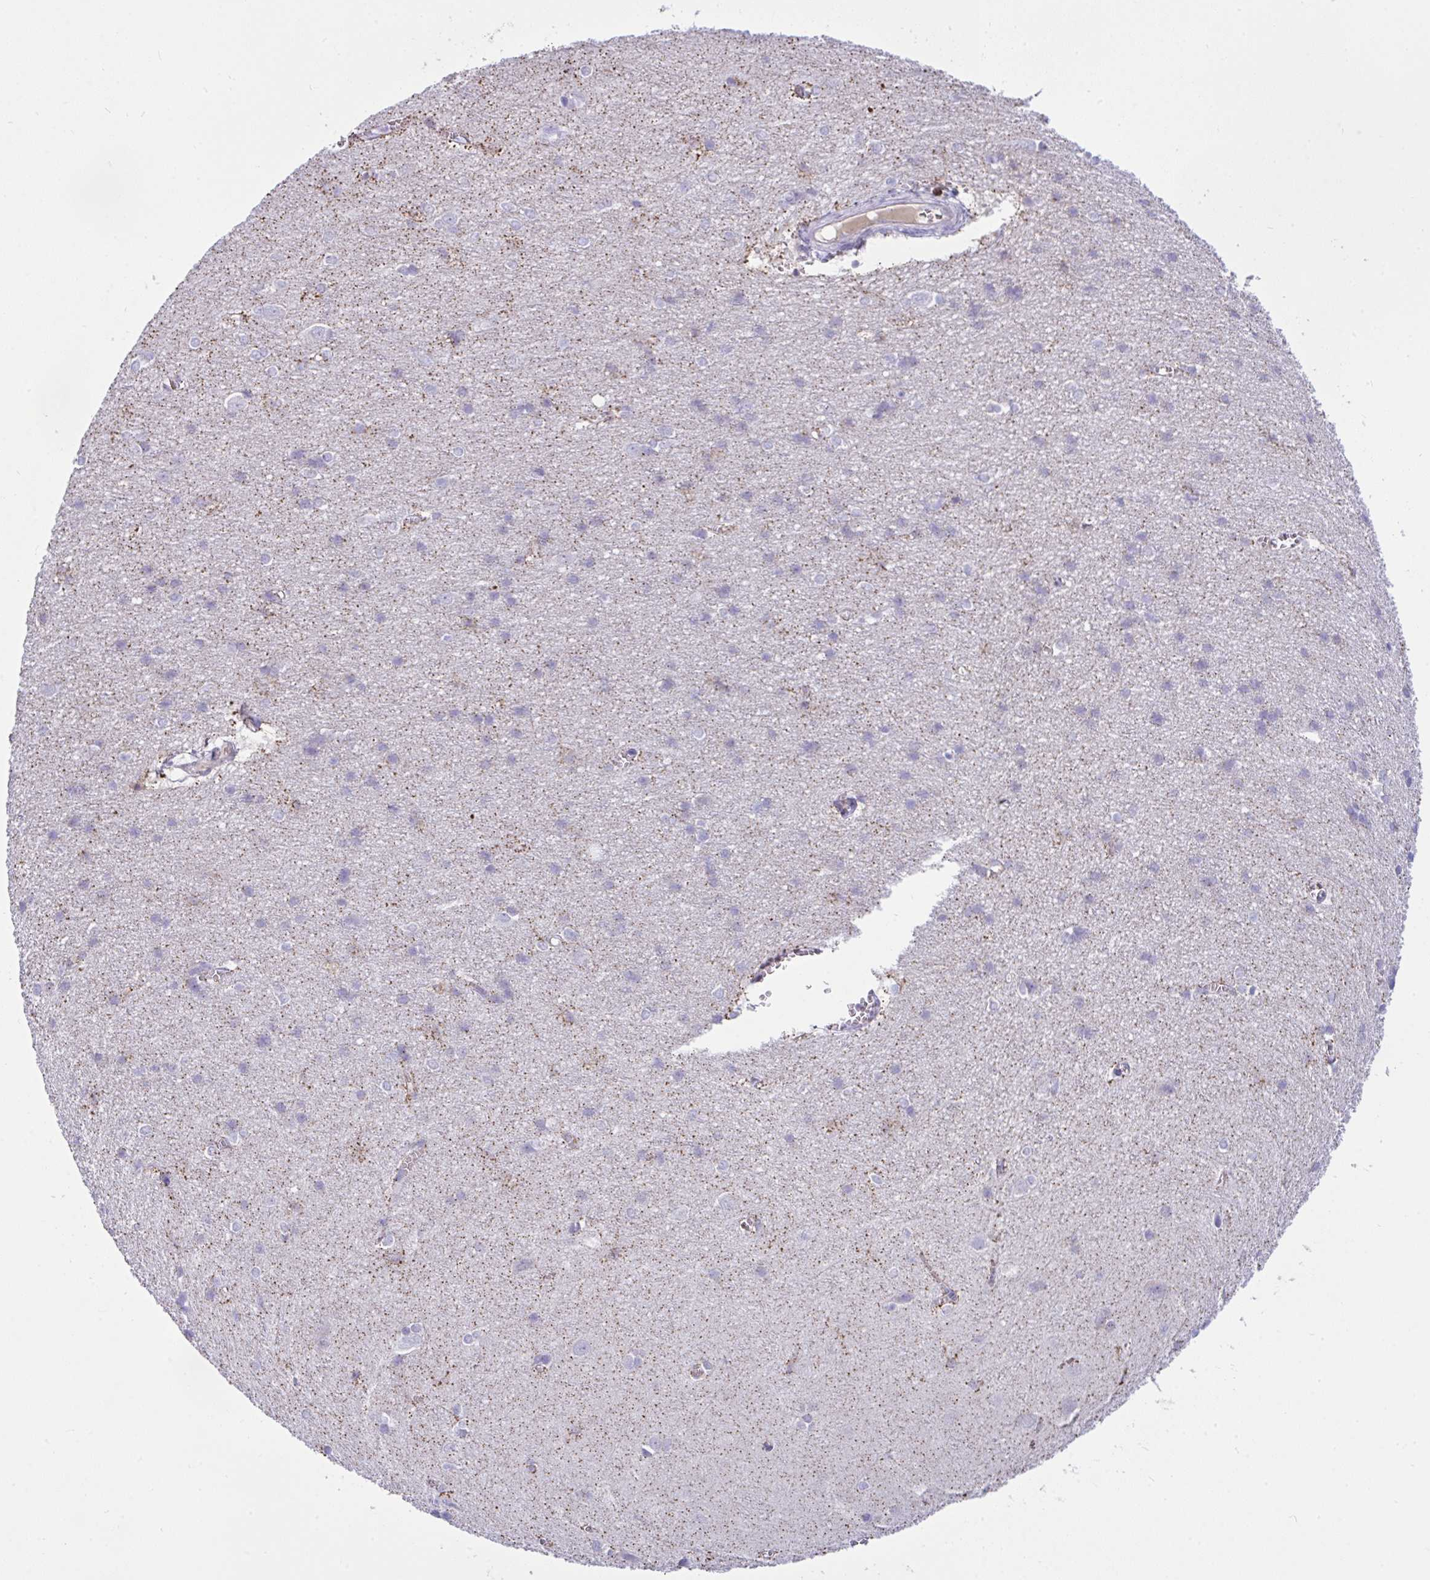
{"staining": {"intensity": "weak", "quantity": ">75%", "location": "cytoplasmic/membranous"}, "tissue": "cerebral cortex", "cell_type": "Endothelial cells", "image_type": "normal", "snomed": [{"axis": "morphology", "description": "Normal tissue, NOS"}, {"axis": "topography", "description": "Cerebral cortex"}], "caption": "The photomicrograph demonstrates immunohistochemical staining of benign cerebral cortex. There is weak cytoplasmic/membranous positivity is identified in about >75% of endothelial cells. The protein is shown in brown color, while the nuclei are stained blue.", "gene": "PLA2G12B", "patient": {"sex": "male", "age": 37}}